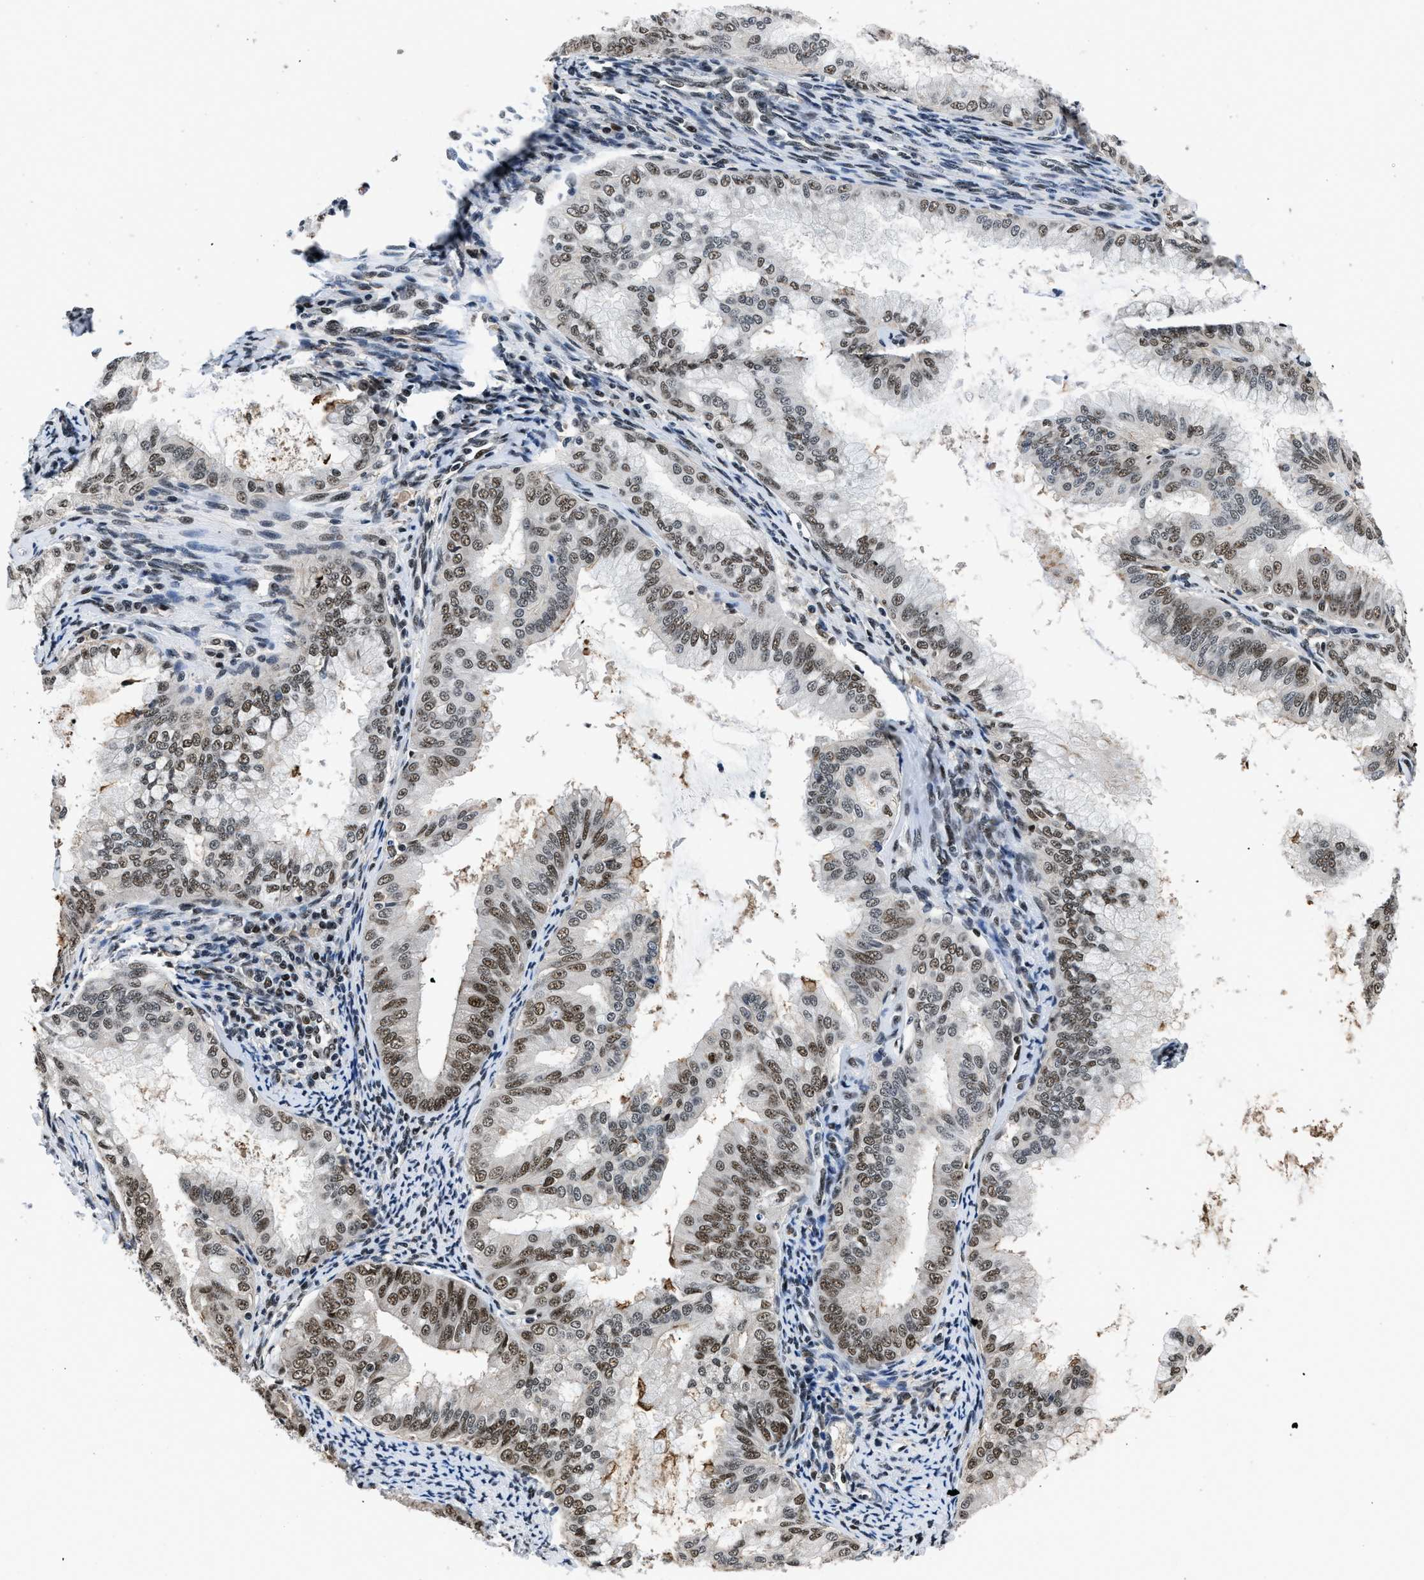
{"staining": {"intensity": "moderate", "quantity": ">75%", "location": "nuclear"}, "tissue": "endometrial cancer", "cell_type": "Tumor cells", "image_type": "cancer", "snomed": [{"axis": "morphology", "description": "Adenocarcinoma, NOS"}, {"axis": "topography", "description": "Endometrium"}], "caption": "Immunohistochemistry (IHC) photomicrograph of endometrial cancer stained for a protein (brown), which exhibits medium levels of moderate nuclear positivity in approximately >75% of tumor cells.", "gene": "HNRNPH2", "patient": {"sex": "female", "age": 63}}